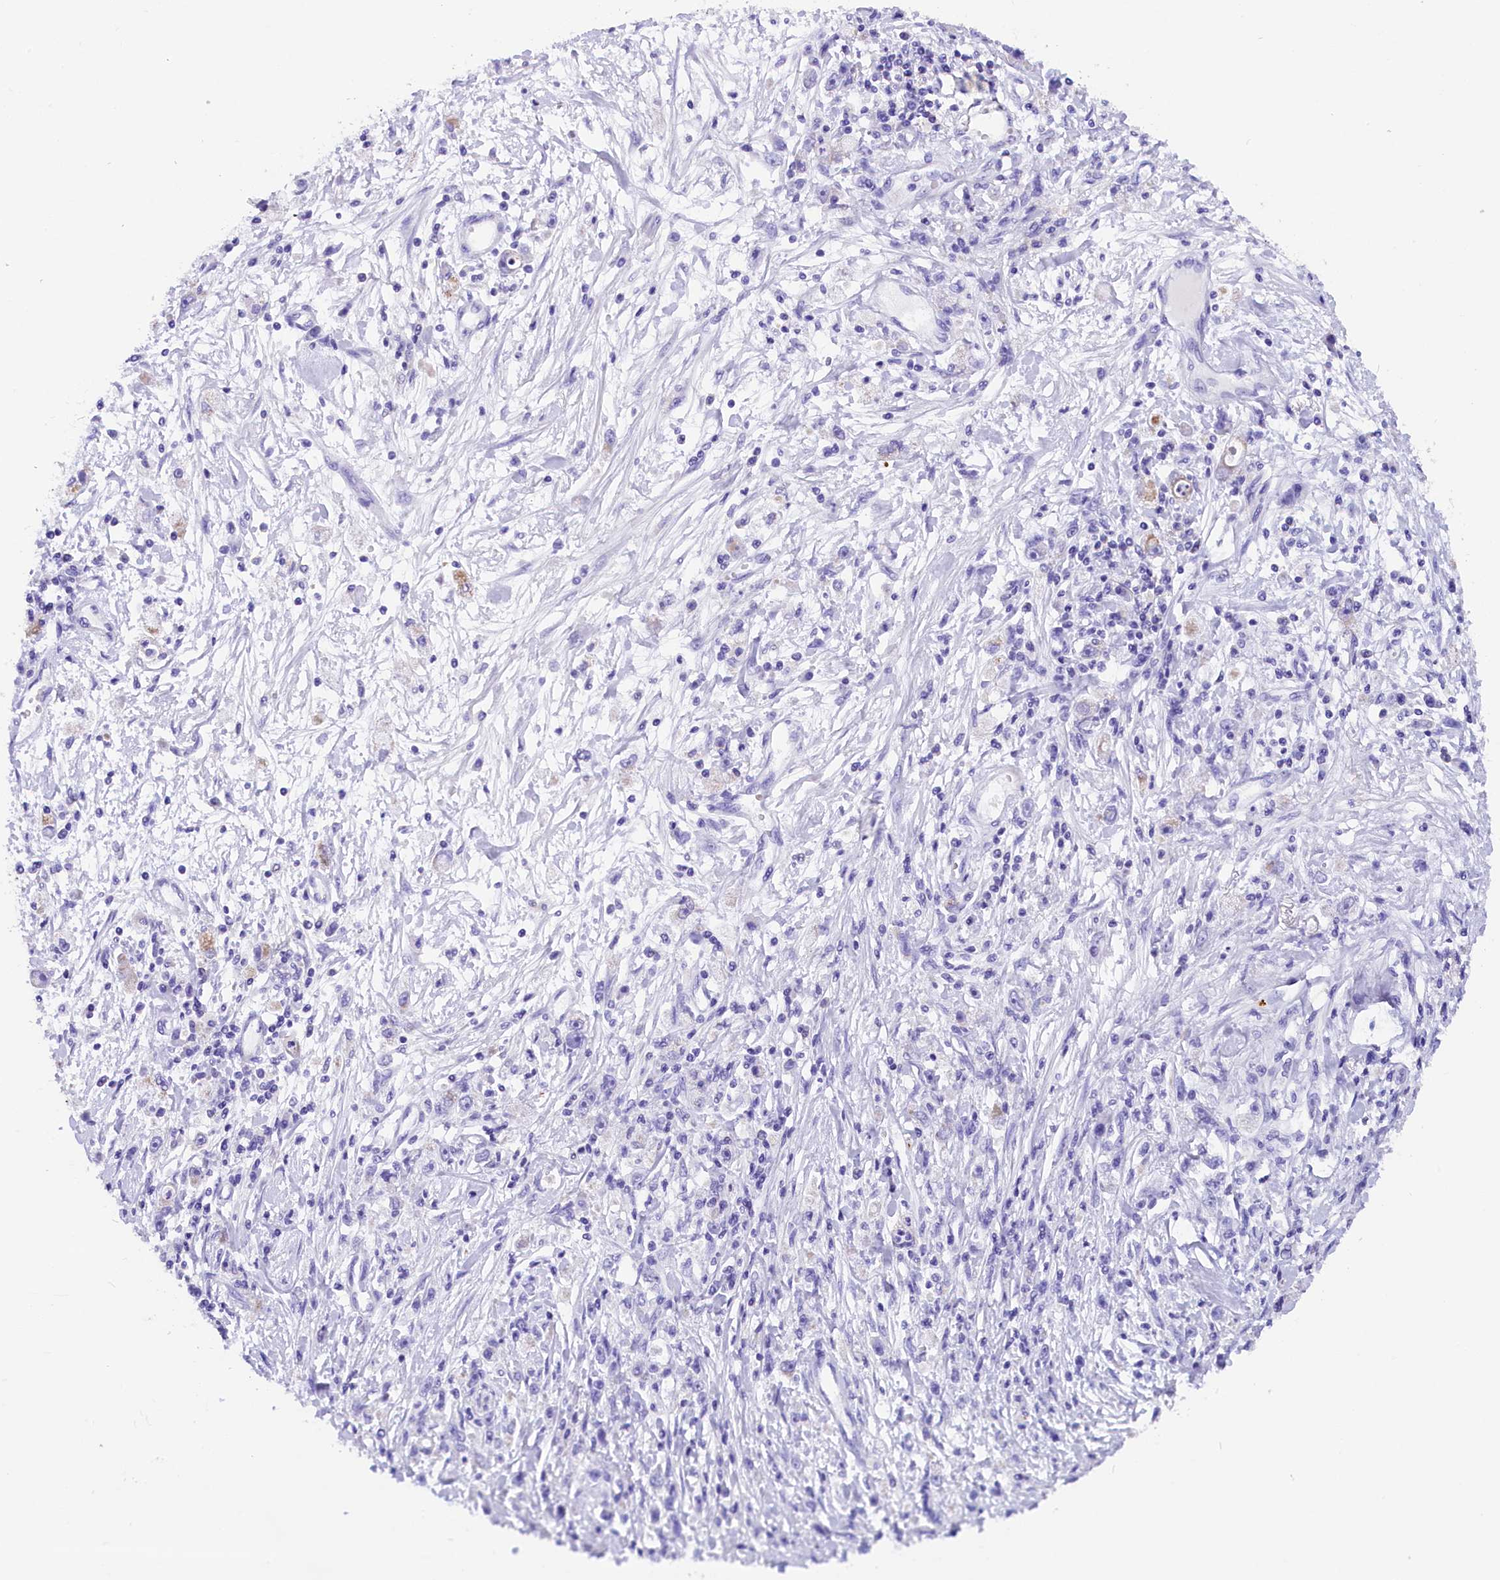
{"staining": {"intensity": "negative", "quantity": "none", "location": "none"}, "tissue": "stomach cancer", "cell_type": "Tumor cells", "image_type": "cancer", "snomed": [{"axis": "morphology", "description": "Adenocarcinoma, NOS"}, {"axis": "topography", "description": "Stomach"}], "caption": "High magnification brightfield microscopy of stomach cancer stained with DAB (brown) and counterstained with hematoxylin (blue): tumor cells show no significant staining.", "gene": "ABAT", "patient": {"sex": "female", "age": 59}}